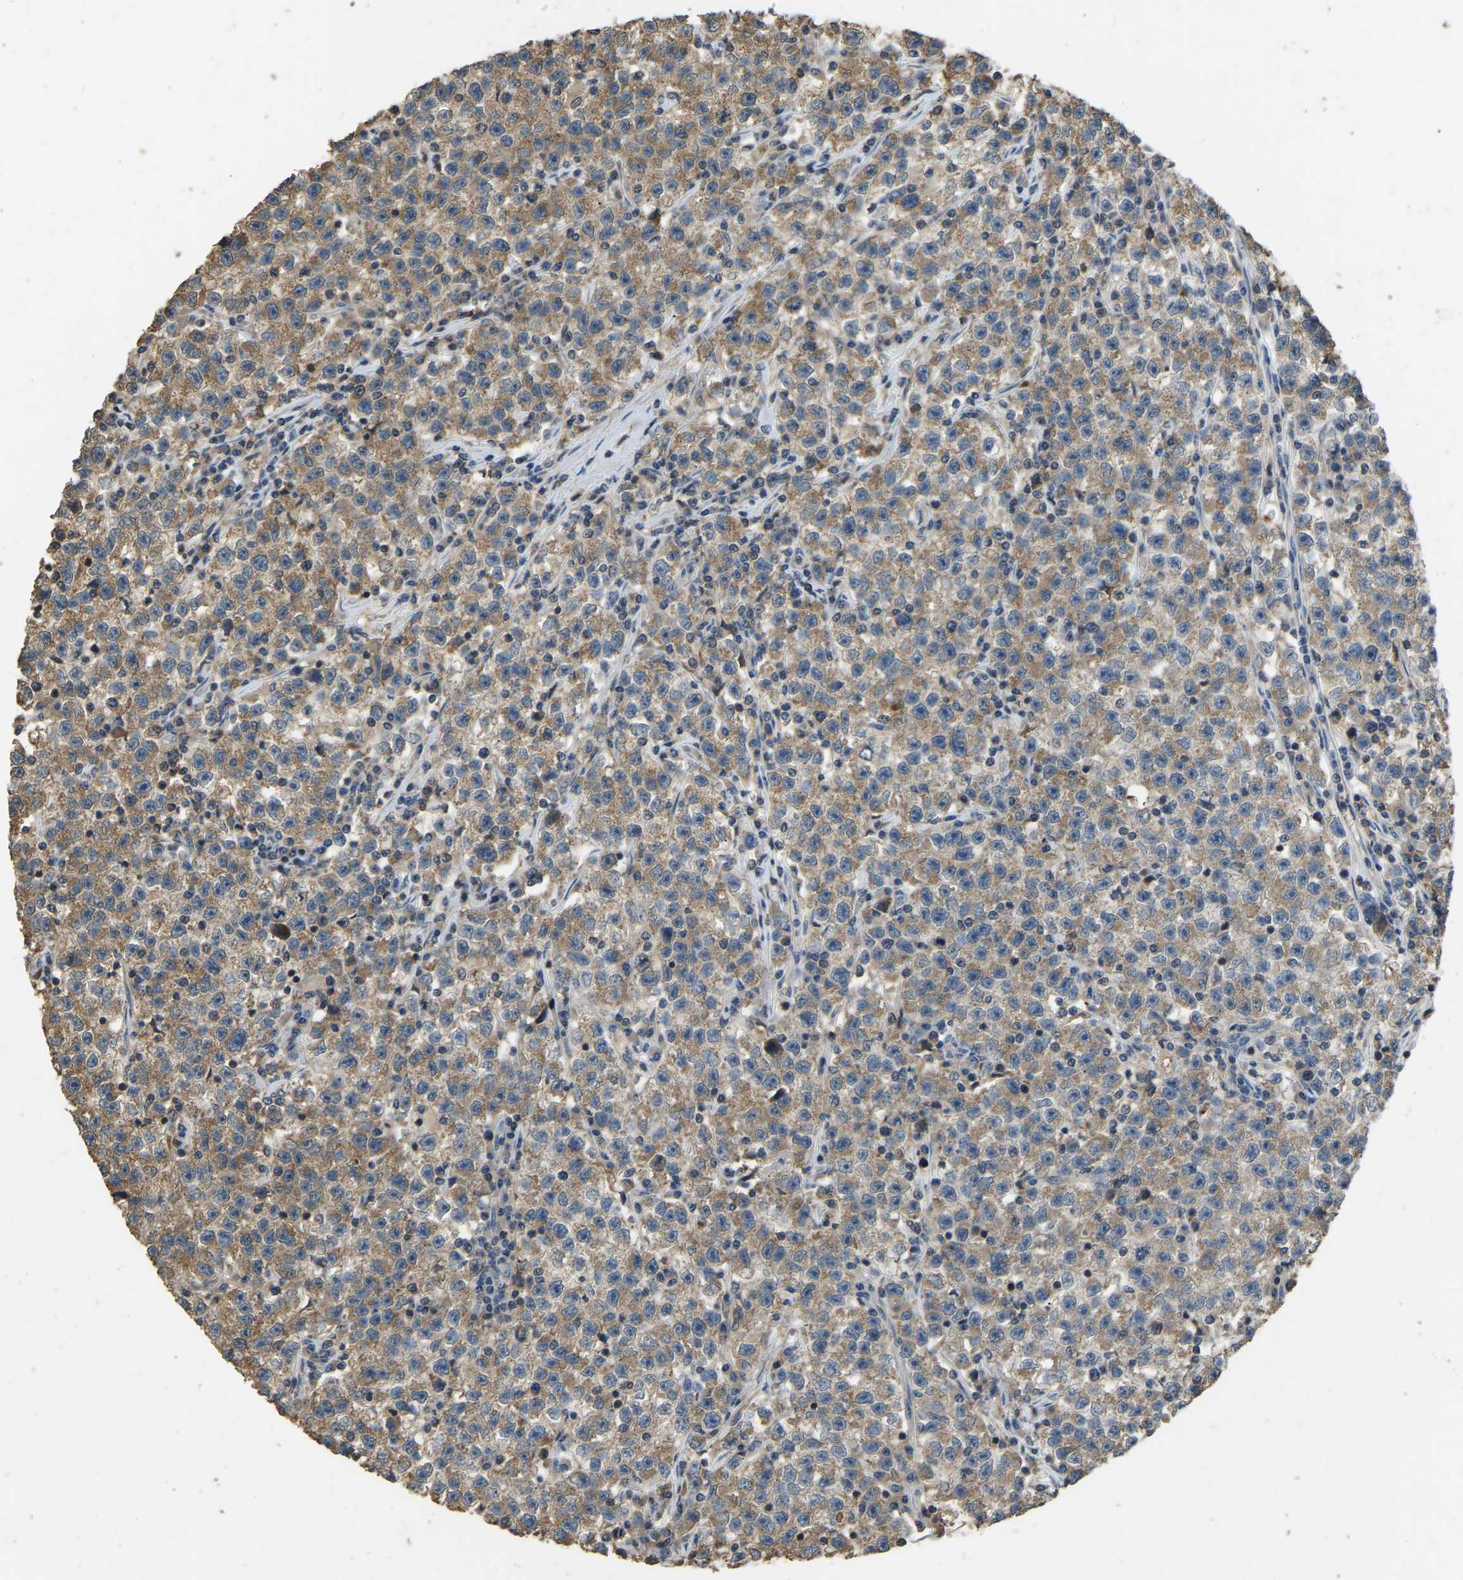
{"staining": {"intensity": "moderate", "quantity": ">75%", "location": "cytoplasmic/membranous"}, "tissue": "testis cancer", "cell_type": "Tumor cells", "image_type": "cancer", "snomed": [{"axis": "morphology", "description": "Seminoma, NOS"}, {"axis": "topography", "description": "Testis"}], "caption": "Testis cancer stained with a brown dye demonstrates moderate cytoplasmic/membranous positive expression in about >75% of tumor cells.", "gene": "TUFM", "patient": {"sex": "male", "age": 22}}